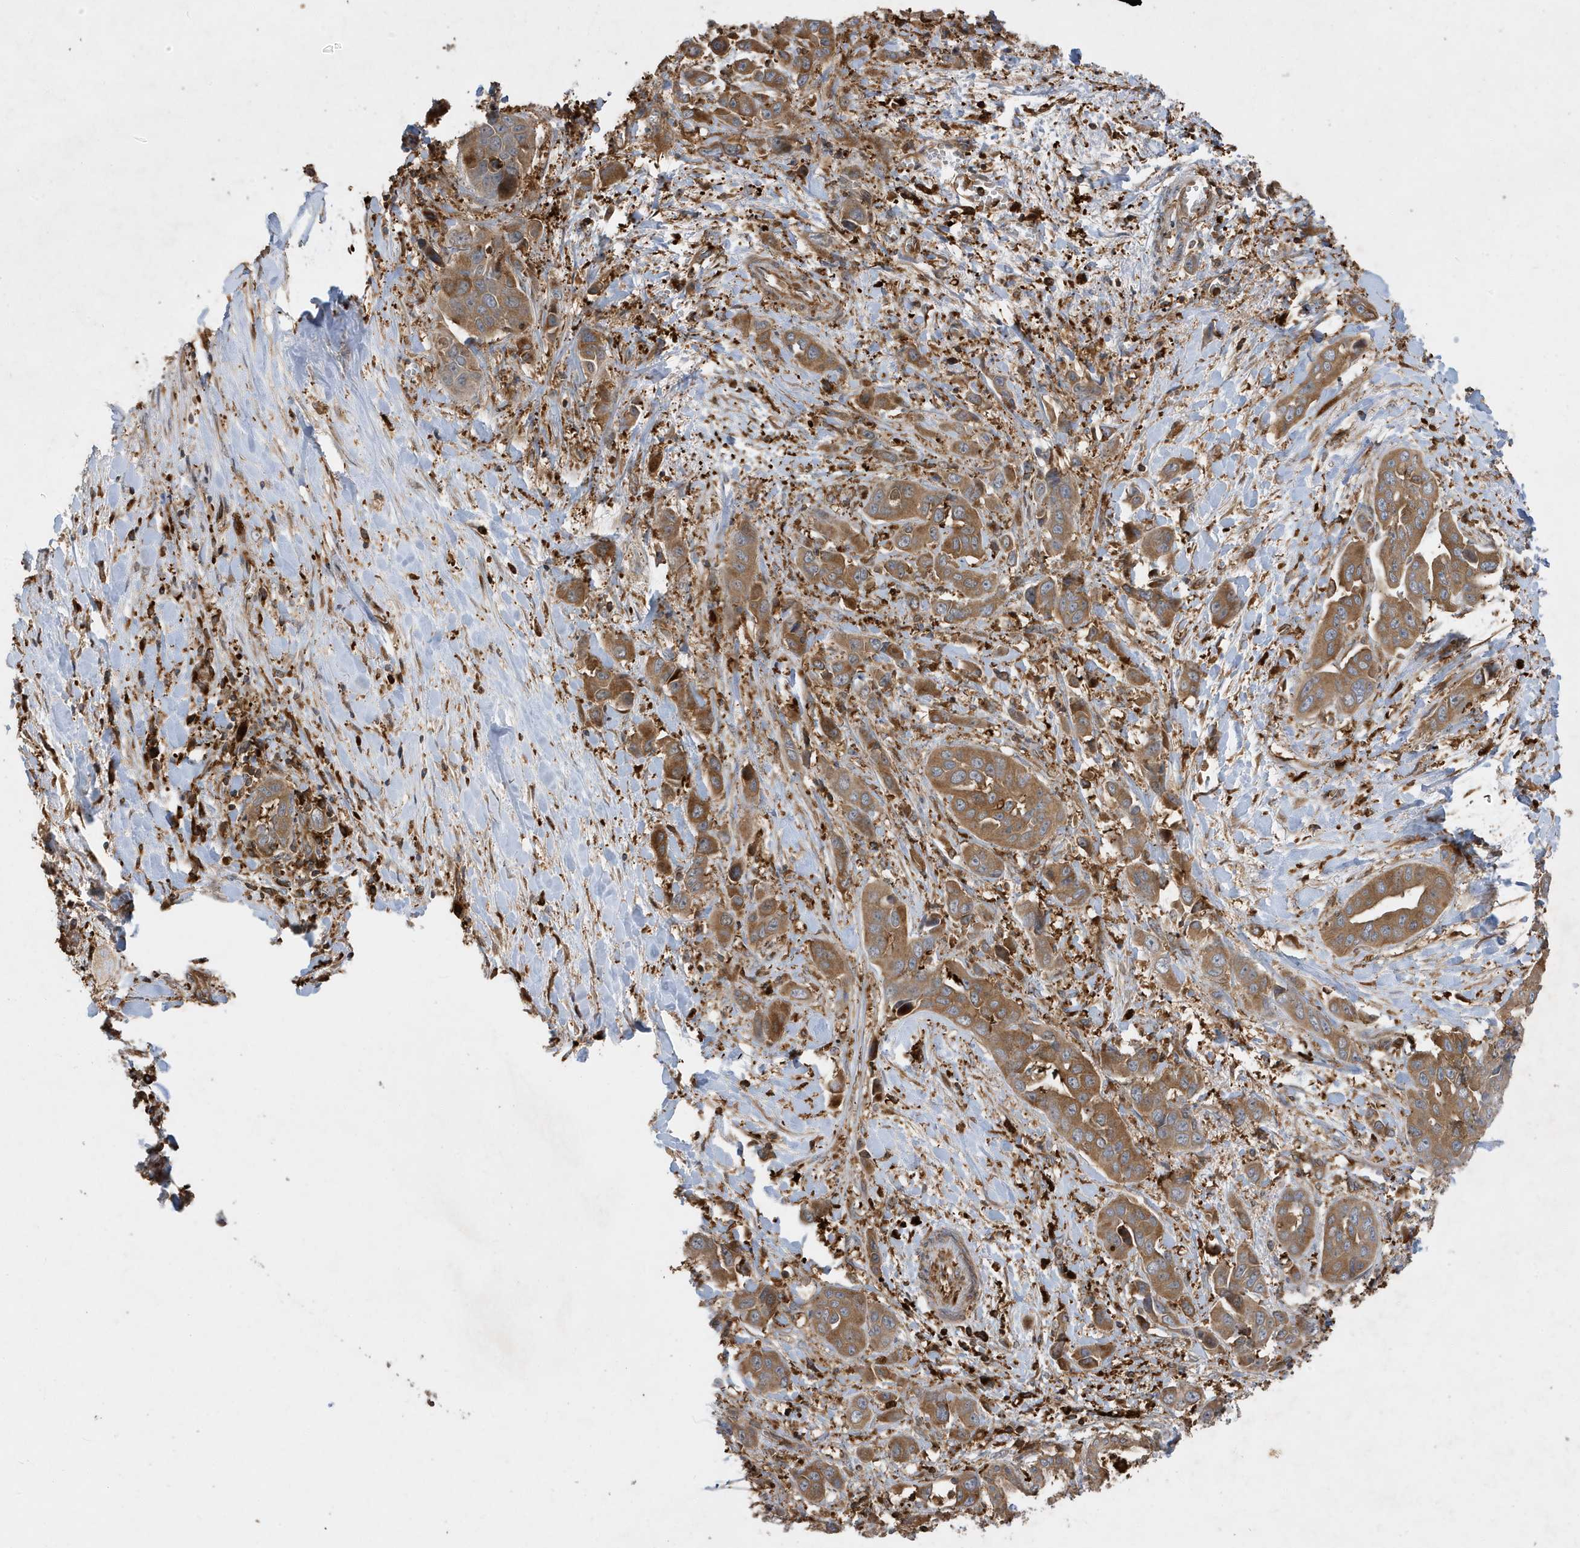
{"staining": {"intensity": "strong", "quantity": ">75%", "location": "cytoplasmic/membranous"}, "tissue": "liver cancer", "cell_type": "Tumor cells", "image_type": "cancer", "snomed": [{"axis": "morphology", "description": "Cholangiocarcinoma"}, {"axis": "topography", "description": "Liver"}], "caption": "High-magnification brightfield microscopy of liver cholangiocarcinoma stained with DAB (3,3'-diaminobenzidine) (brown) and counterstained with hematoxylin (blue). tumor cells exhibit strong cytoplasmic/membranous expression is seen in approximately>75% of cells.", "gene": "LAPTM4A", "patient": {"sex": "female", "age": 52}}